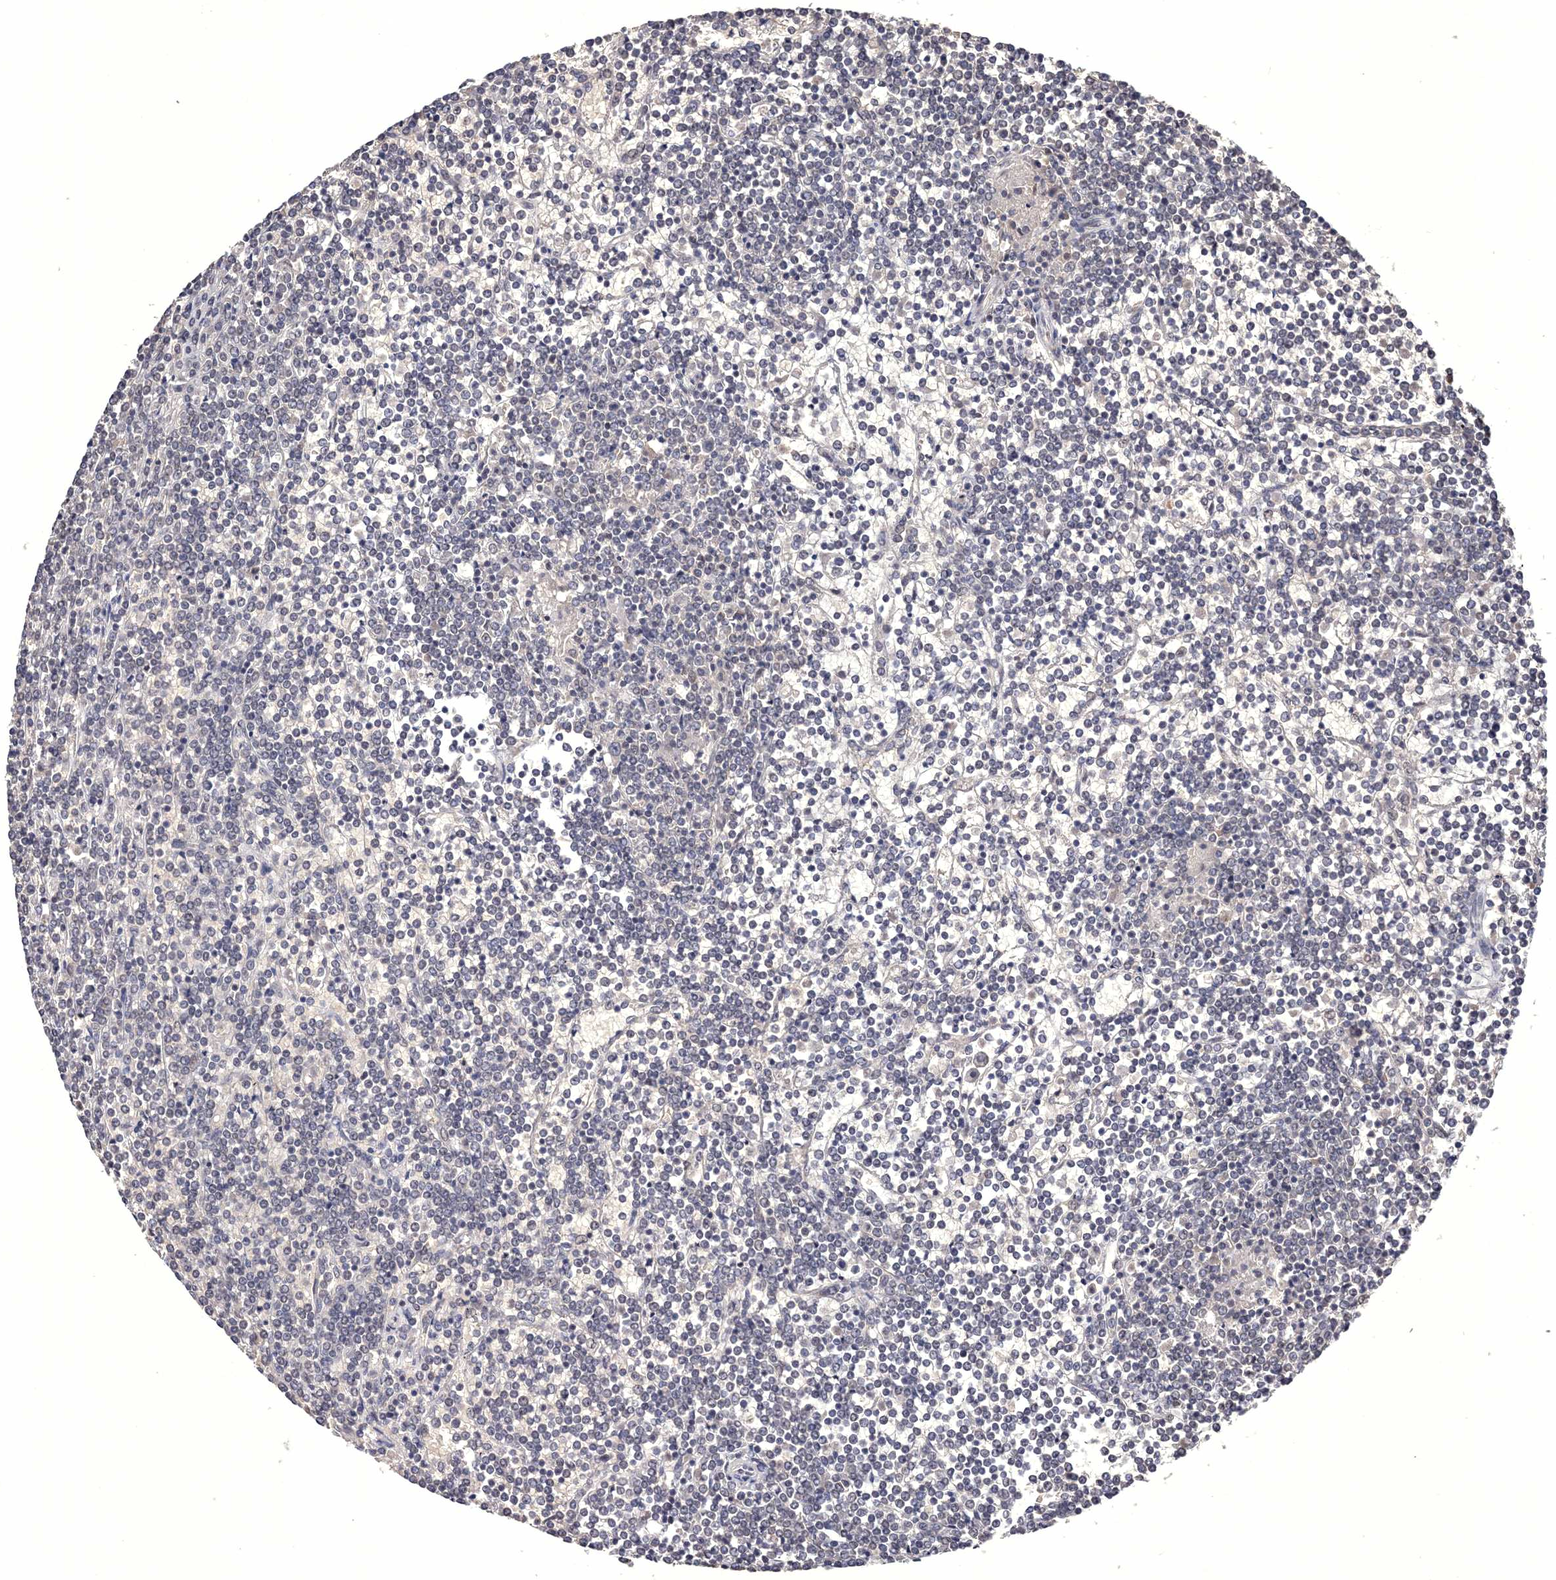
{"staining": {"intensity": "negative", "quantity": "none", "location": "none"}, "tissue": "lymphoma", "cell_type": "Tumor cells", "image_type": "cancer", "snomed": [{"axis": "morphology", "description": "Malignant lymphoma, non-Hodgkin's type, Low grade"}, {"axis": "topography", "description": "Spleen"}], "caption": "The micrograph shows no significant staining in tumor cells of lymphoma.", "gene": "GPN1", "patient": {"sex": "female", "age": 19}}